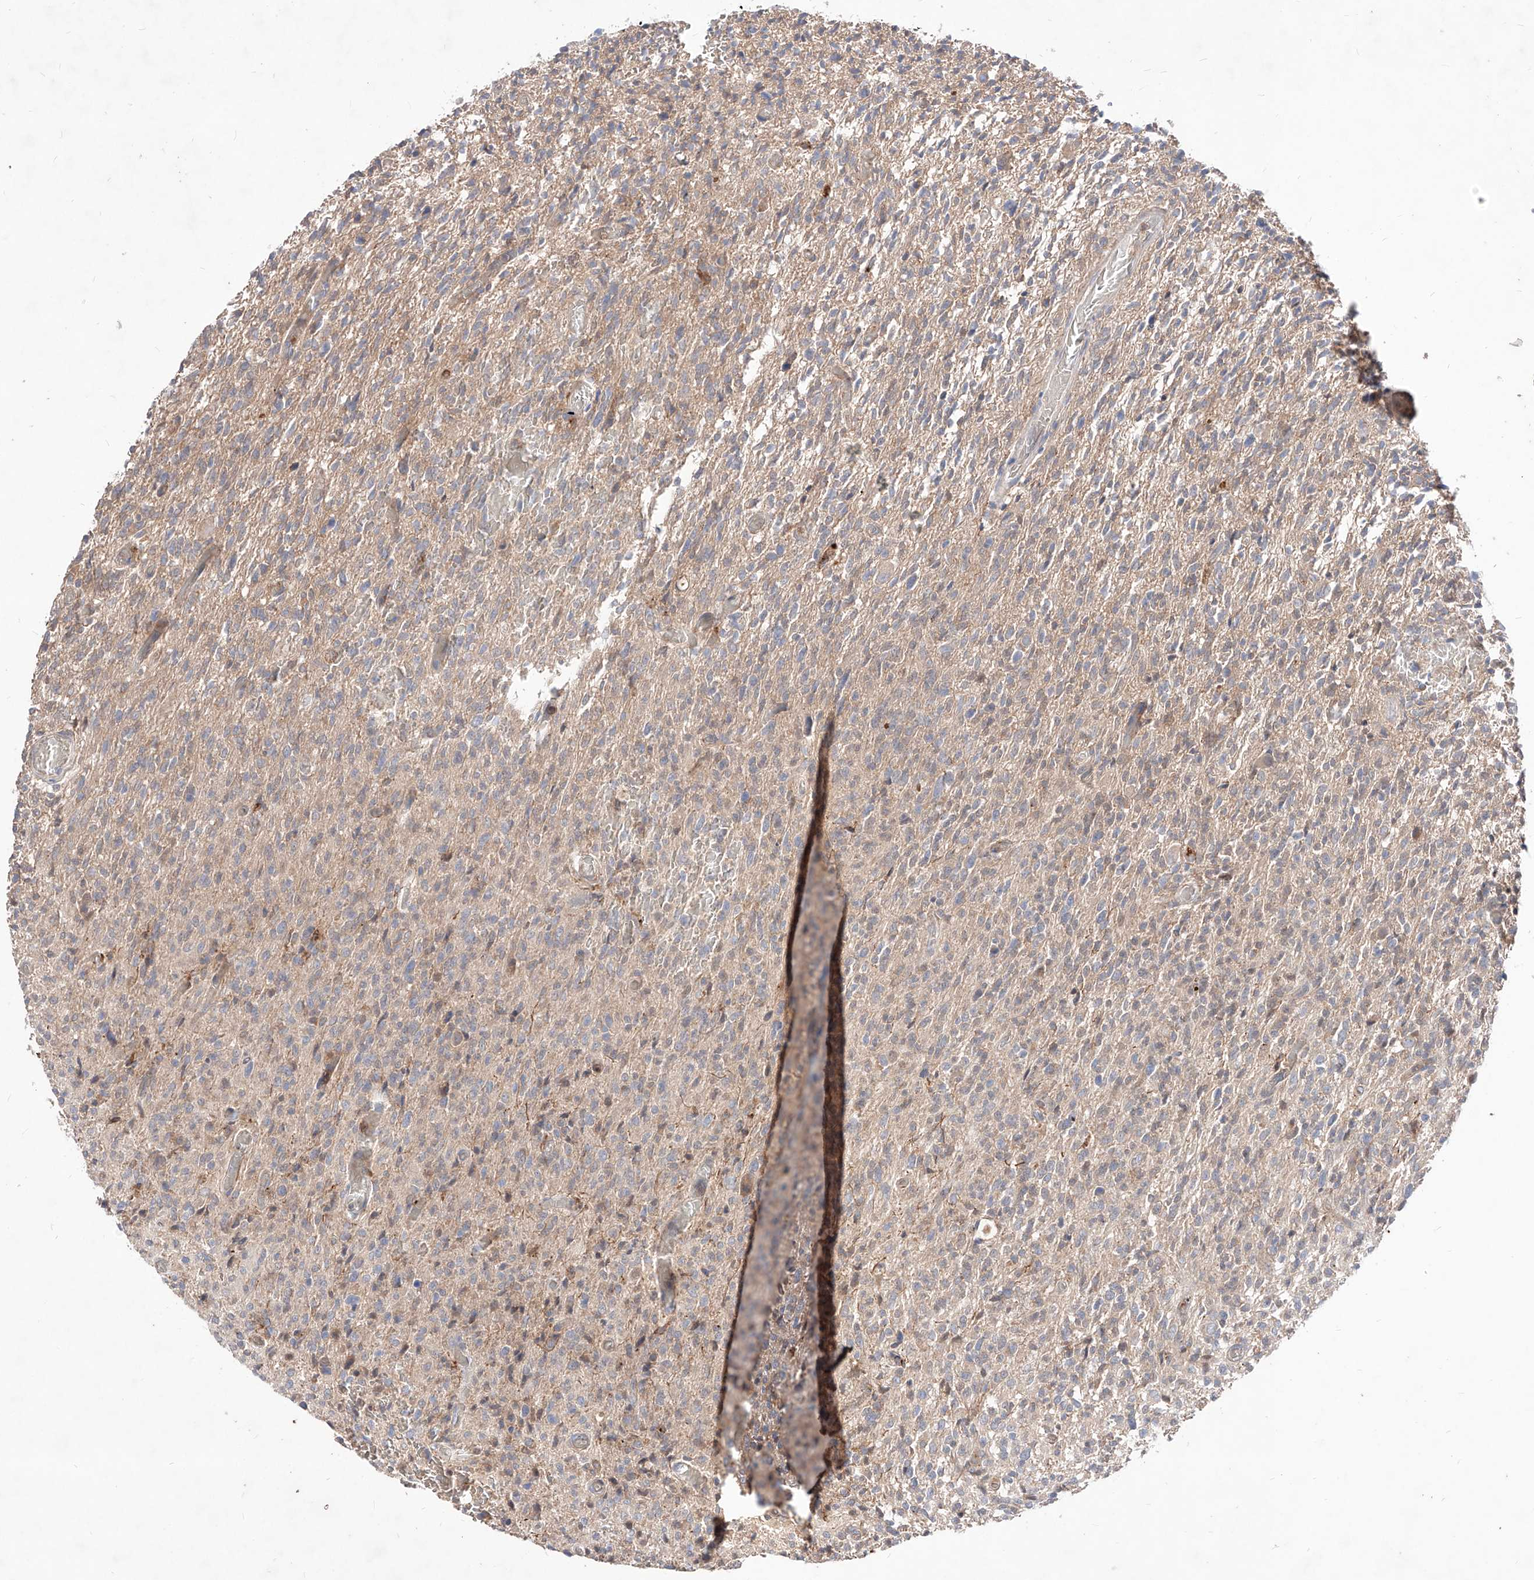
{"staining": {"intensity": "weak", "quantity": "25%-75%", "location": "cytoplasmic/membranous"}, "tissue": "glioma", "cell_type": "Tumor cells", "image_type": "cancer", "snomed": [{"axis": "morphology", "description": "Glioma, malignant, High grade"}, {"axis": "topography", "description": "Brain"}], "caption": "Tumor cells show low levels of weak cytoplasmic/membranous positivity in approximately 25%-75% of cells in human glioma.", "gene": "TSNAX", "patient": {"sex": "female", "age": 57}}